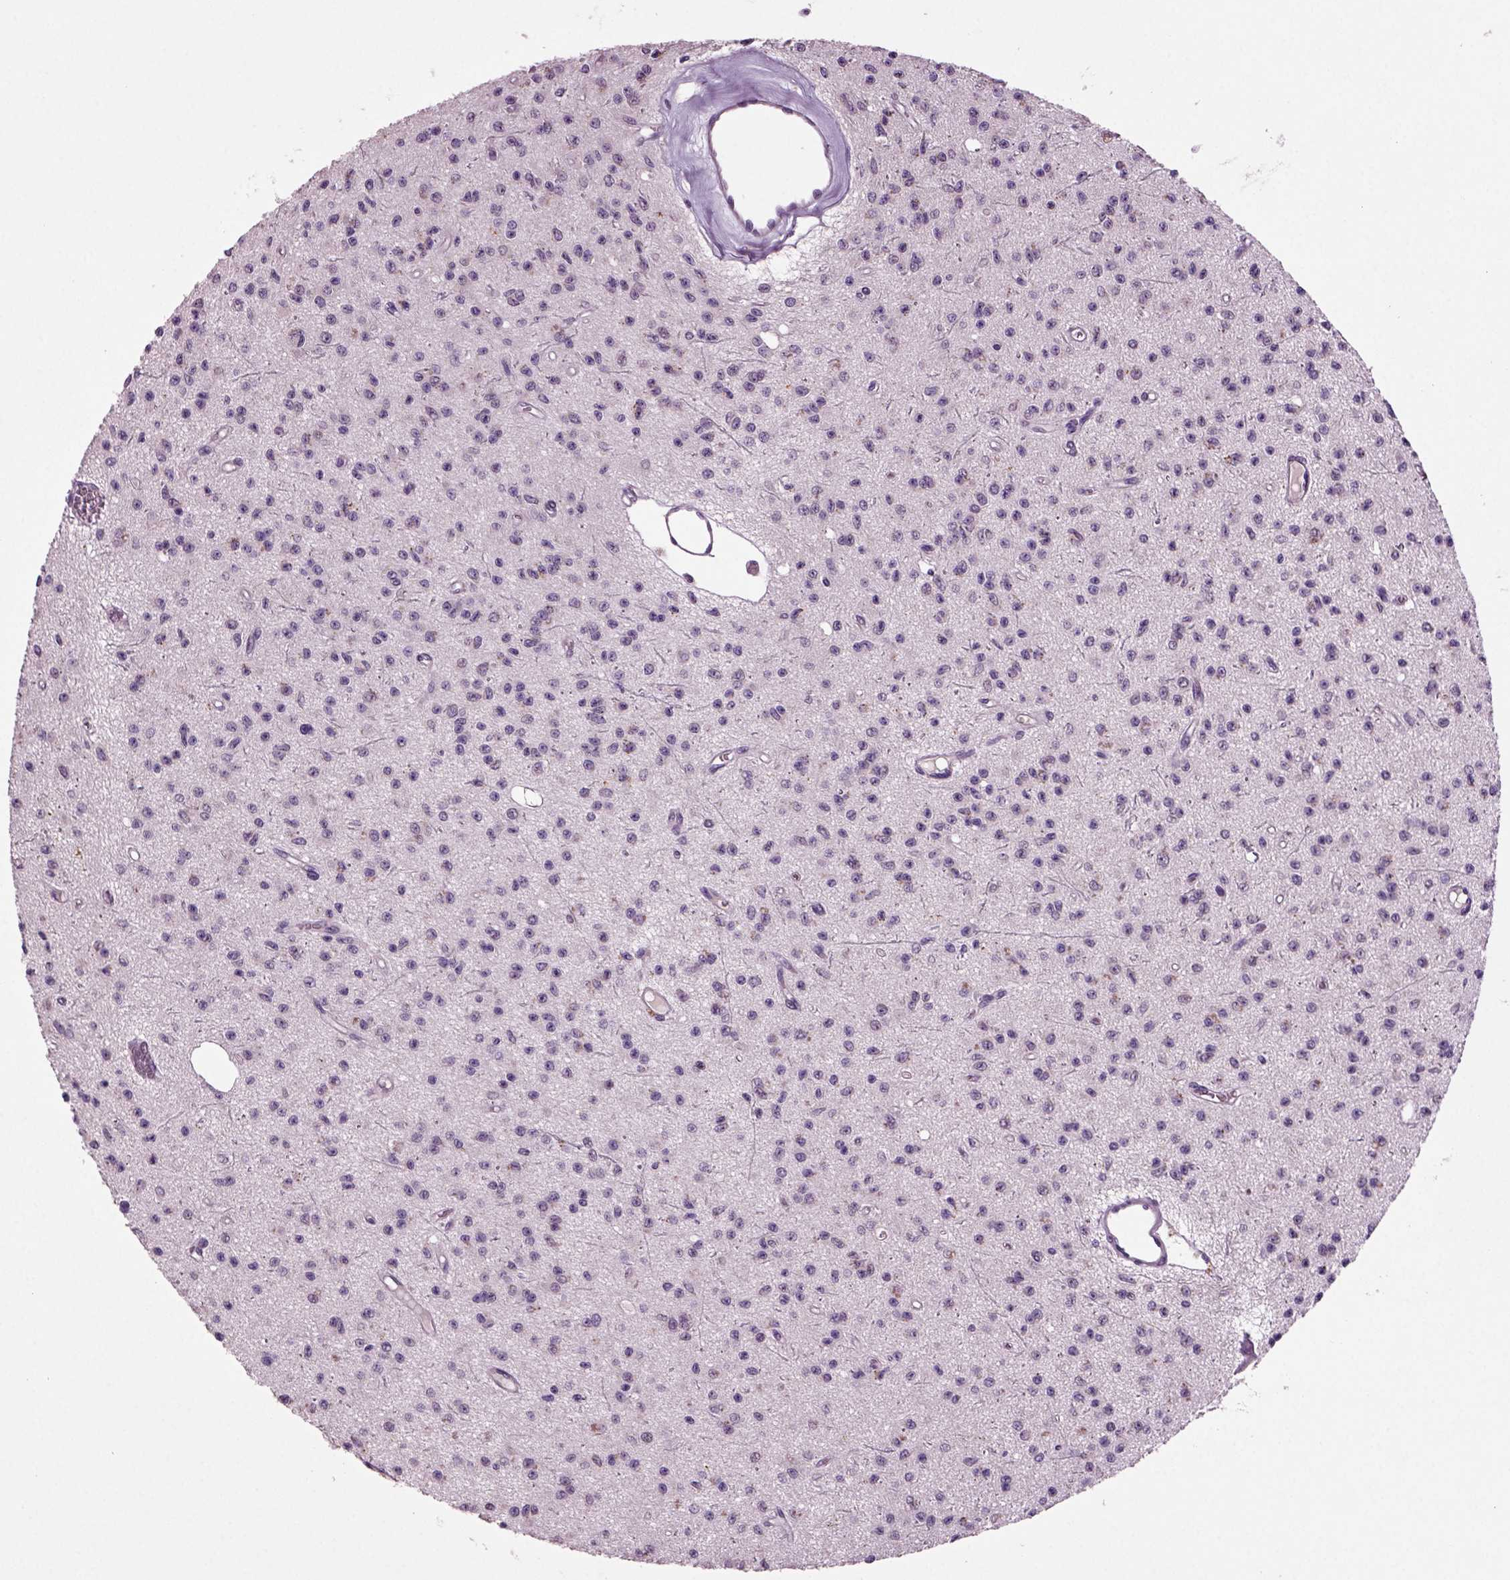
{"staining": {"intensity": "negative", "quantity": "none", "location": "none"}, "tissue": "glioma", "cell_type": "Tumor cells", "image_type": "cancer", "snomed": [{"axis": "morphology", "description": "Glioma, malignant, Low grade"}, {"axis": "topography", "description": "Brain"}], "caption": "IHC histopathology image of neoplastic tissue: human glioma stained with DAB (3,3'-diaminobenzidine) displays no significant protein positivity in tumor cells.", "gene": "SLC17A6", "patient": {"sex": "female", "age": 45}}